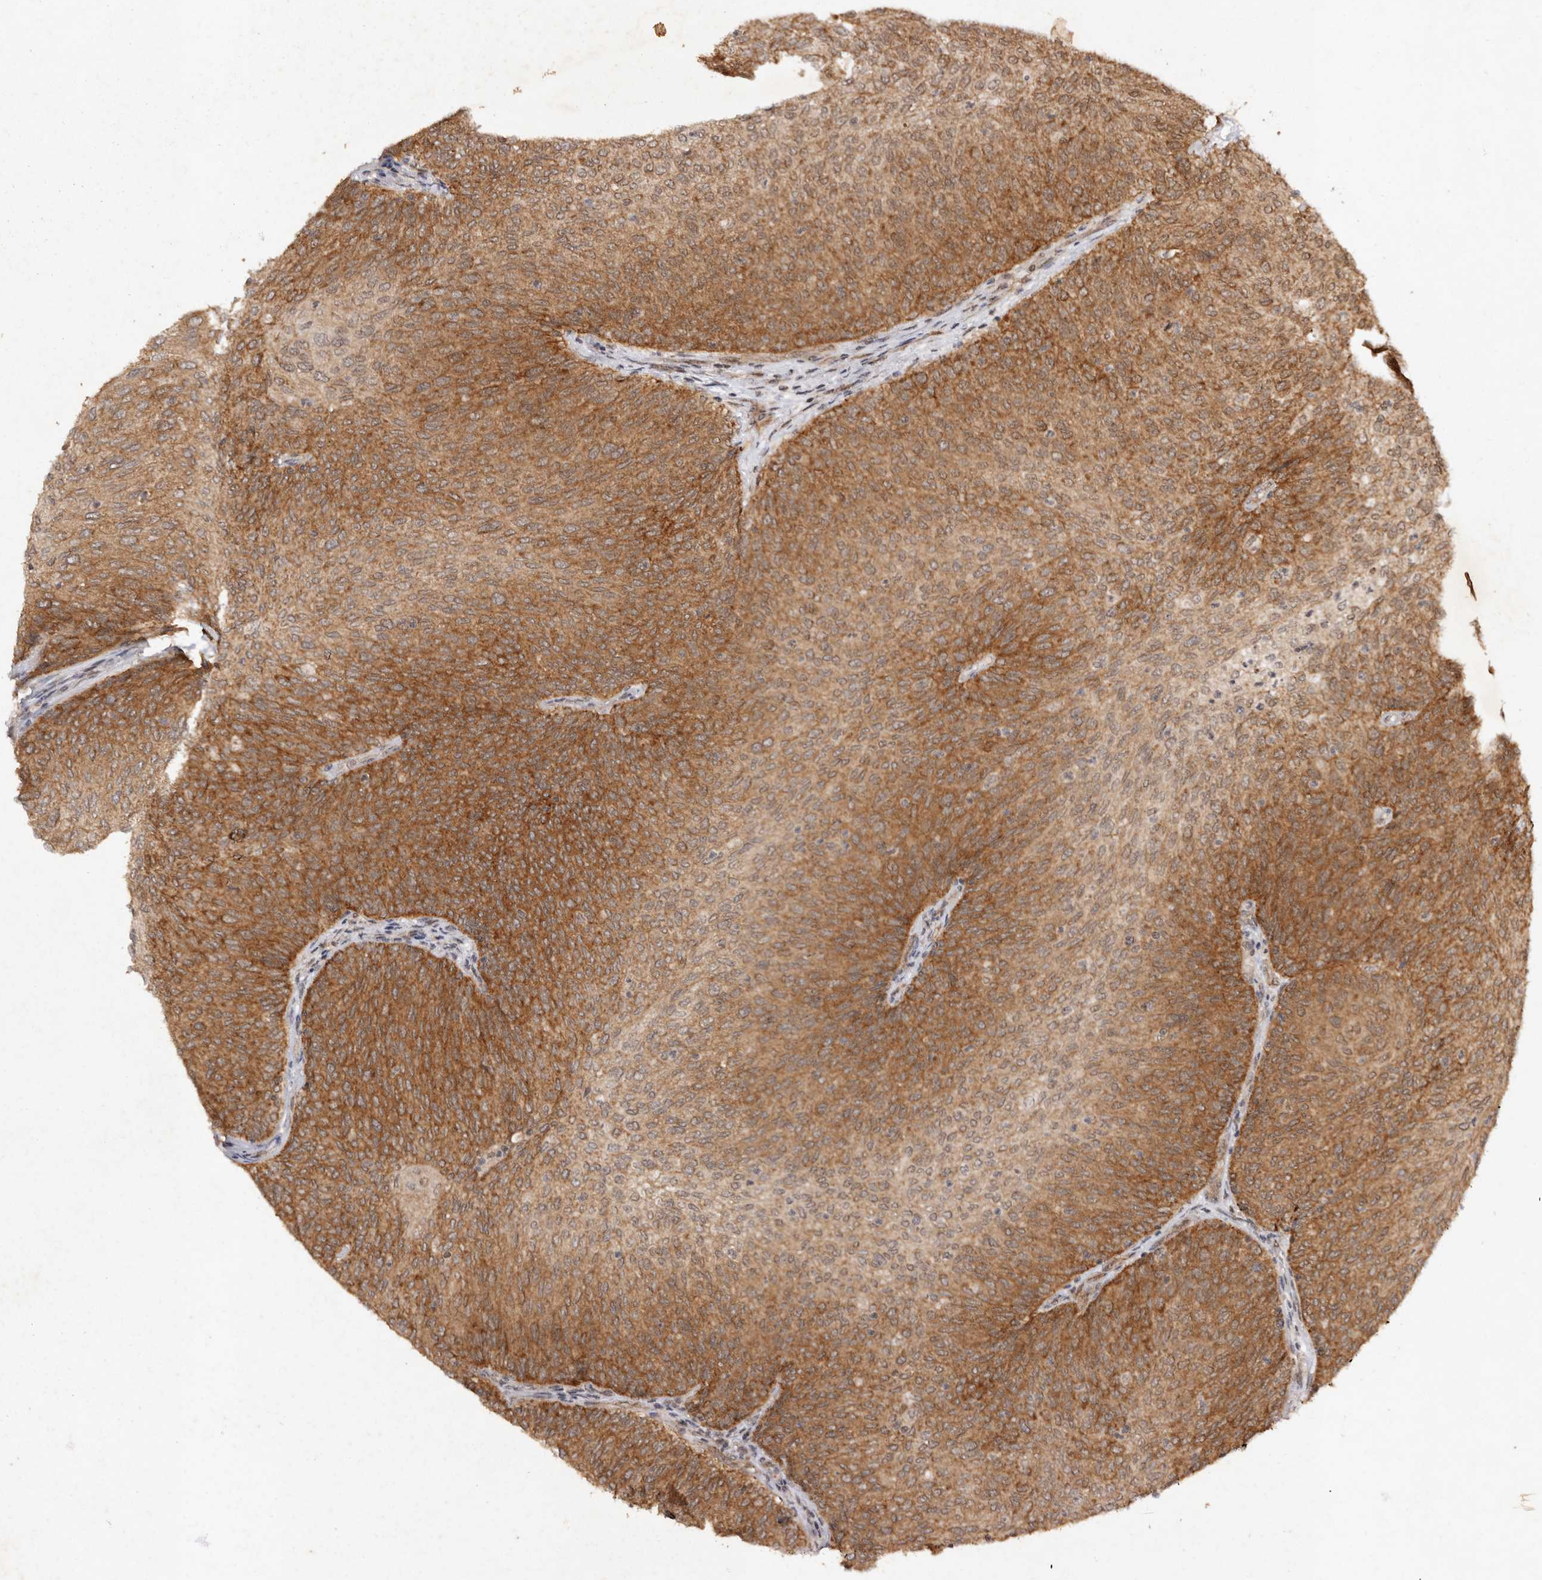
{"staining": {"intensity": "moderate", "quantity": ">75%", "location": "cytoplasmic/membranous"}, "tissue": "urothelial cancer", "cell_type": "Tumor cells", "image_type": "cancer", "snomed": [{"axis": "morphology", "description": "Urothelial carcinoma, Low grade"}, {"axis": "topography", "description": "Urinary bladder"}], "caption": "Protein staining reveals moderate cytoplasmic/membranous positivity in approximately >75% of tumor cells in urothelial carcinoma (low-grade). Immunohistochemistry (ihc) stains the protein of interest in brown and the nuclei are stained blue.", "gene": "TARS2", "patient": {"sex": "female", "age": 79}}